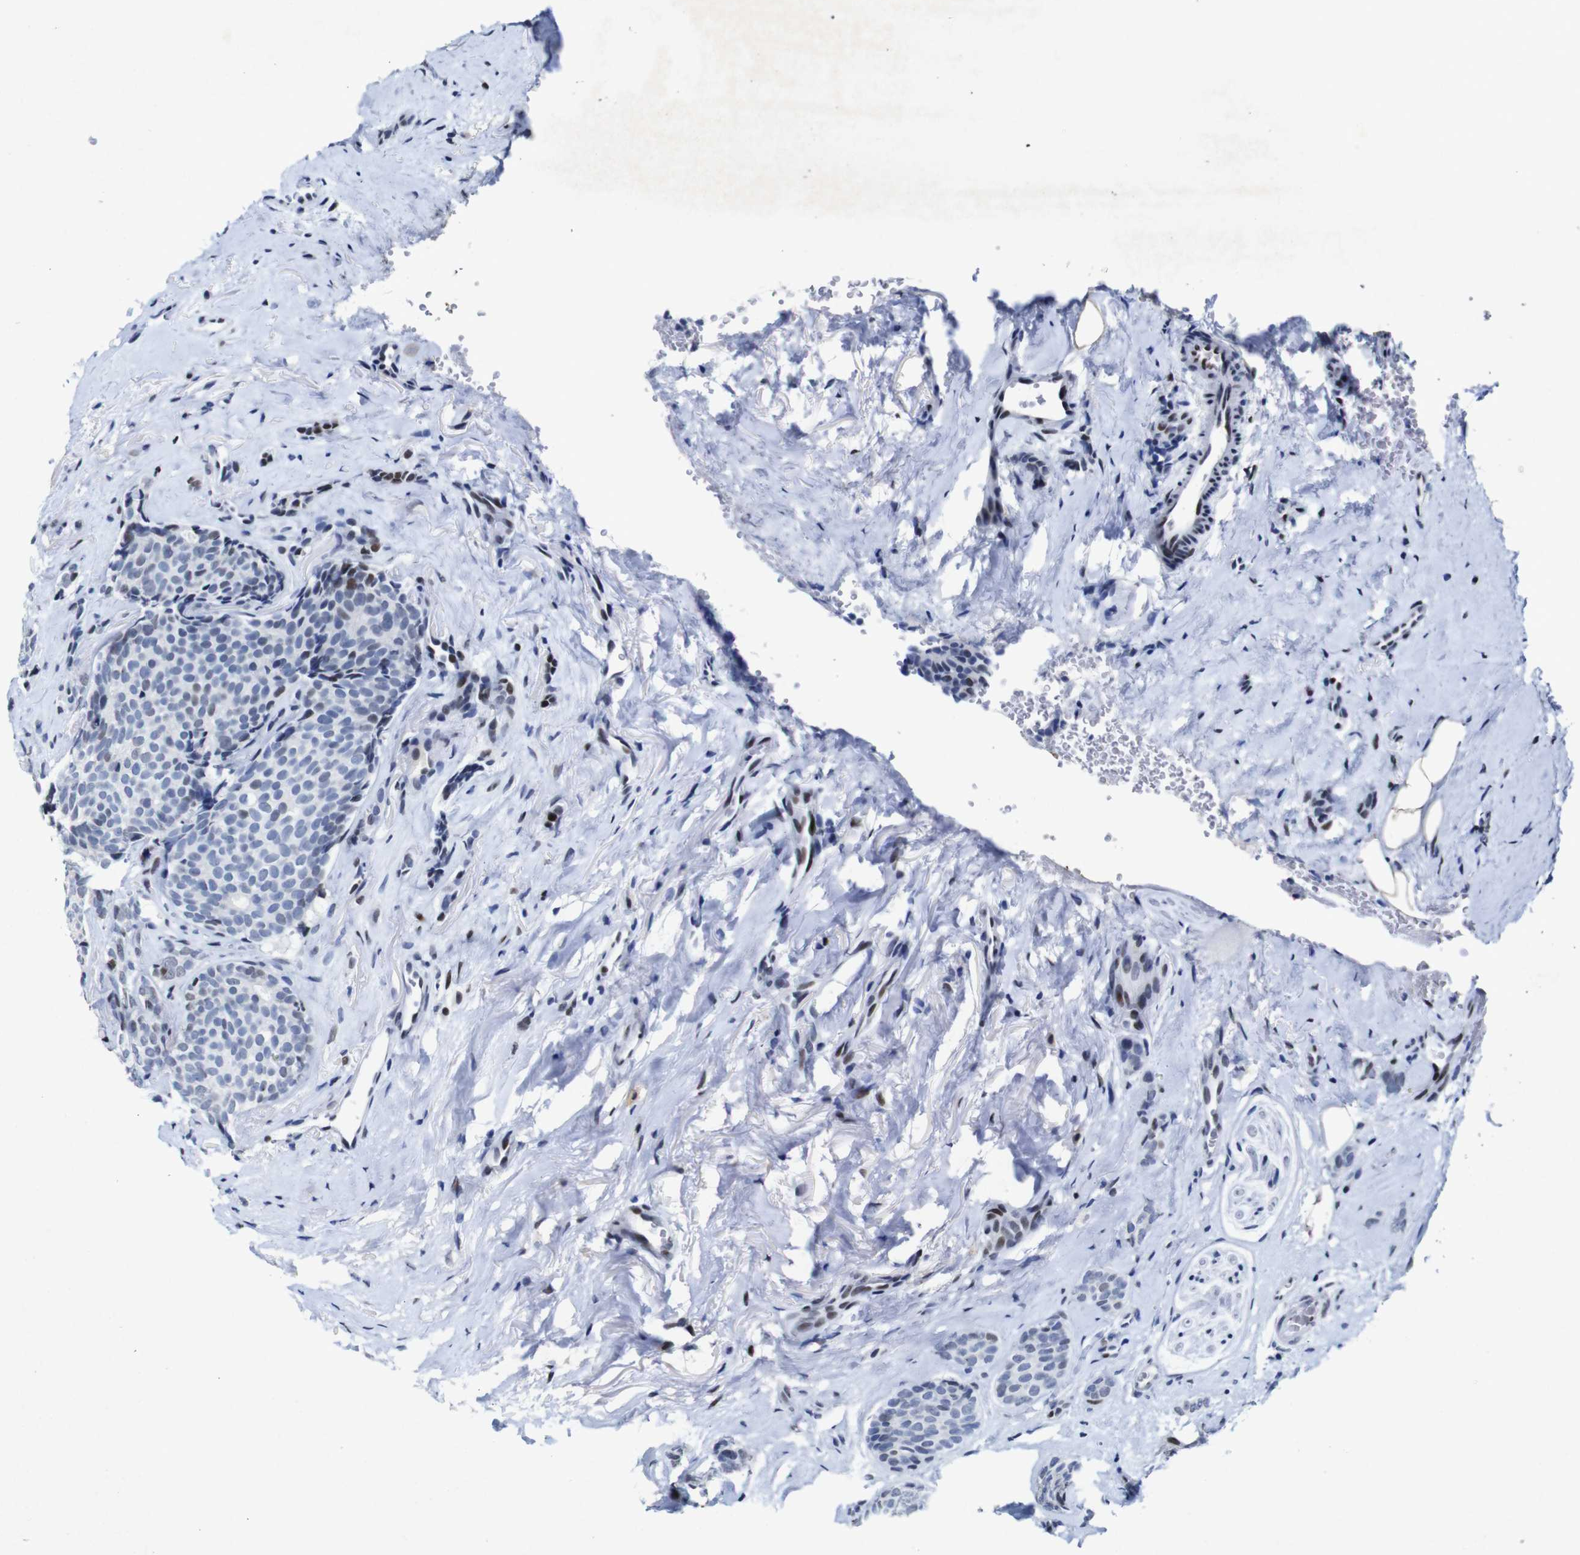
{"staining": {"intensity": "negative", "quantity": "none", "location": "none"}, "tissue": "breast cancer", "cell_type": "Tumor cells", "image_type": "cancer", "snomed": [{"axis": "morphology", "description": "Lobular carcinoma"}, {"axis": "topography", "description": "Skin"}, {"axis": "topography", "description": "Breast"}], "caption": "A histopathology image of breast cancer (lobular carcinoma) stained for a protein demonstrates no brown staining in tumor cells.", "gene": "FOSL2", "patient": {"sex": "female", "age": 46}}